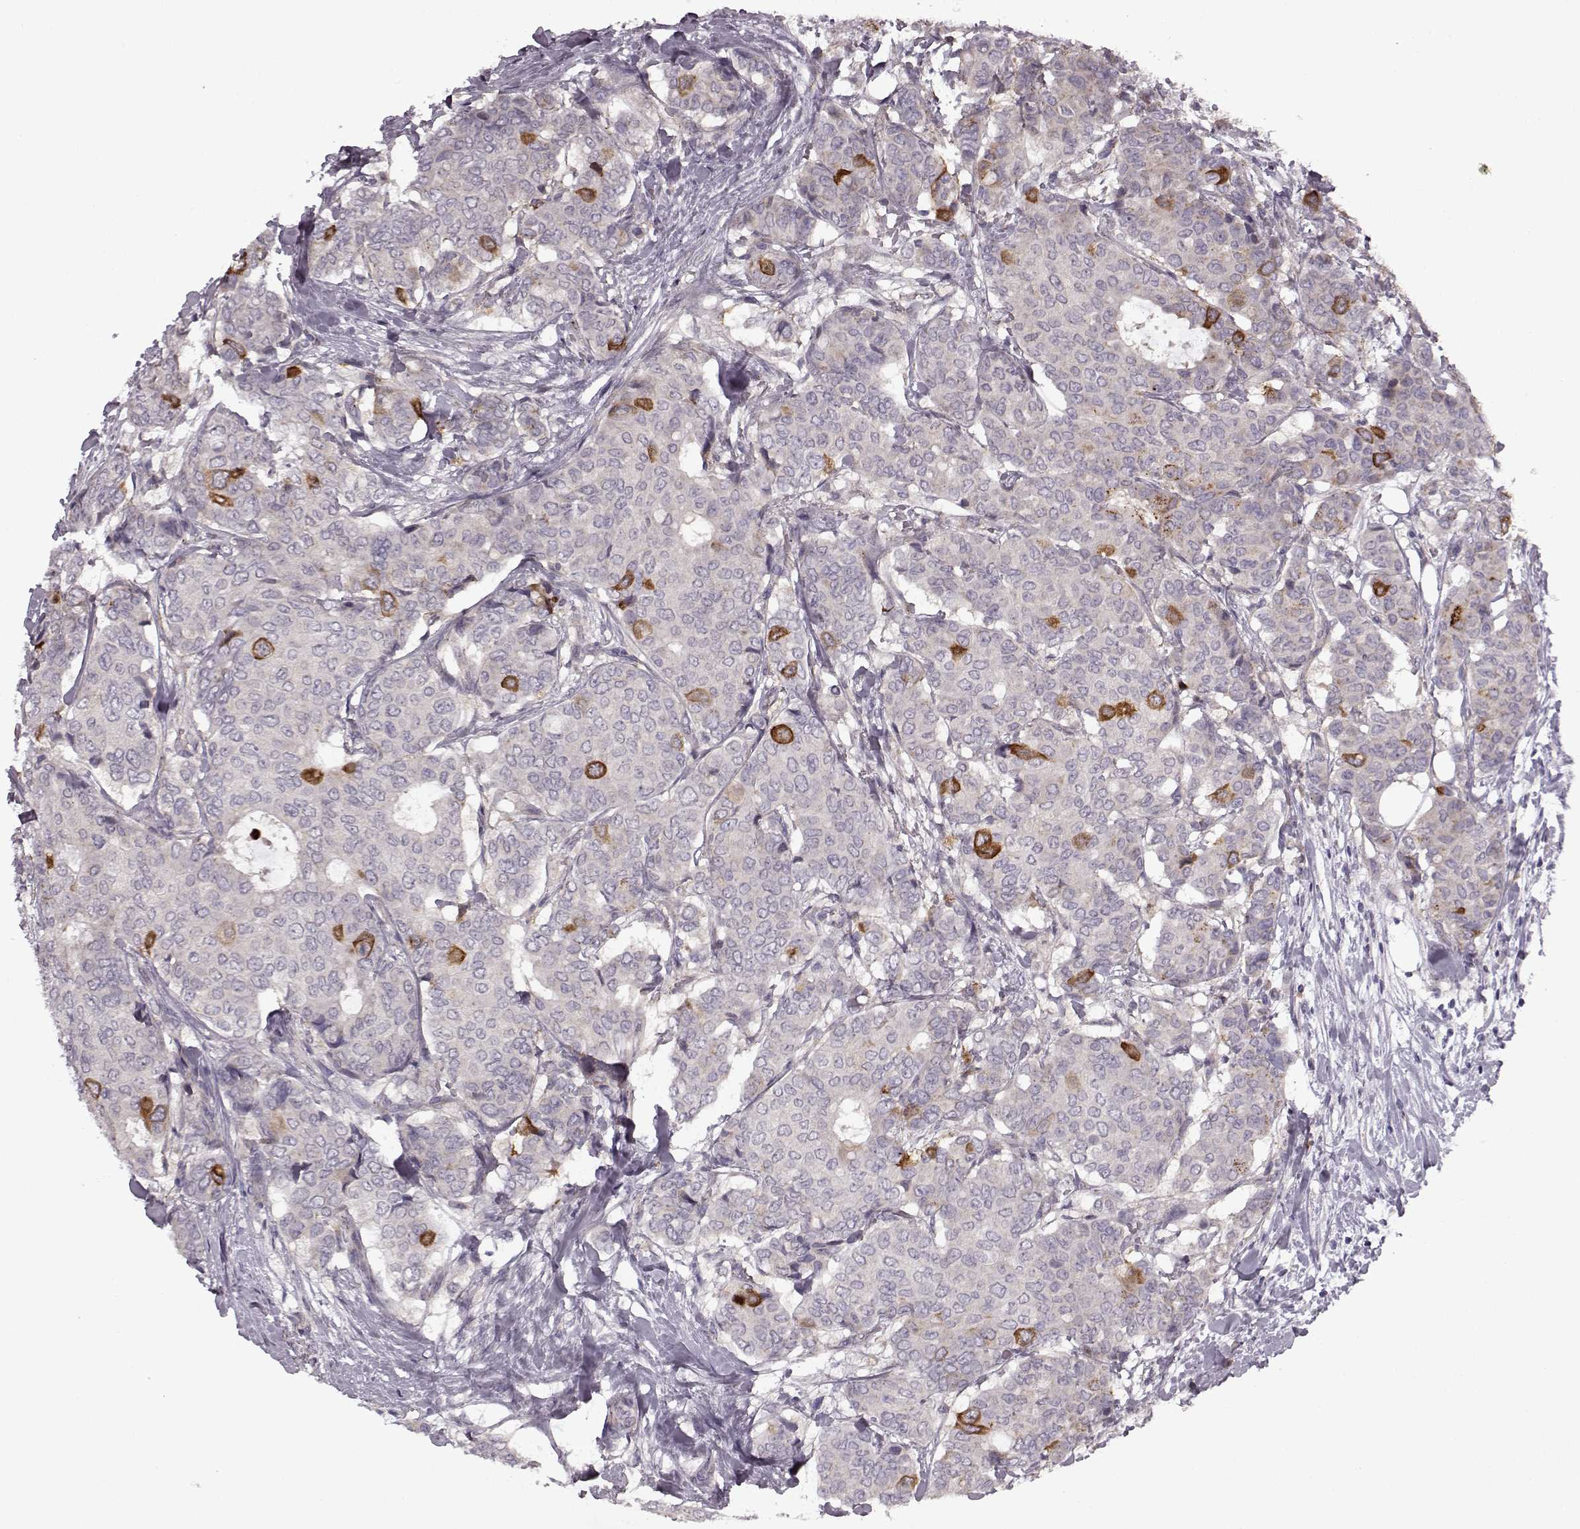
{"staining": {"intensity": "strong", "quantity": "<25%", "location": "cytoplasmic/membranous"}, "tissue": "breast cancer", "cell_type": "Tumor cells", "image_type": "cancer", "snomed": [{"axis": "morphology", "description": "Duct carcinoma"}, {"axis": "topography", "description": "Breast"}], "caption": "Immunohistochemical staining of infiltrating ductal carcinoma (breast) reveals medium levels of strong cytoplasmic/membranous staining in about <25% of tumor cells.", "gene": "HMMR", "patient": {"sex": "female", "age": 75}}